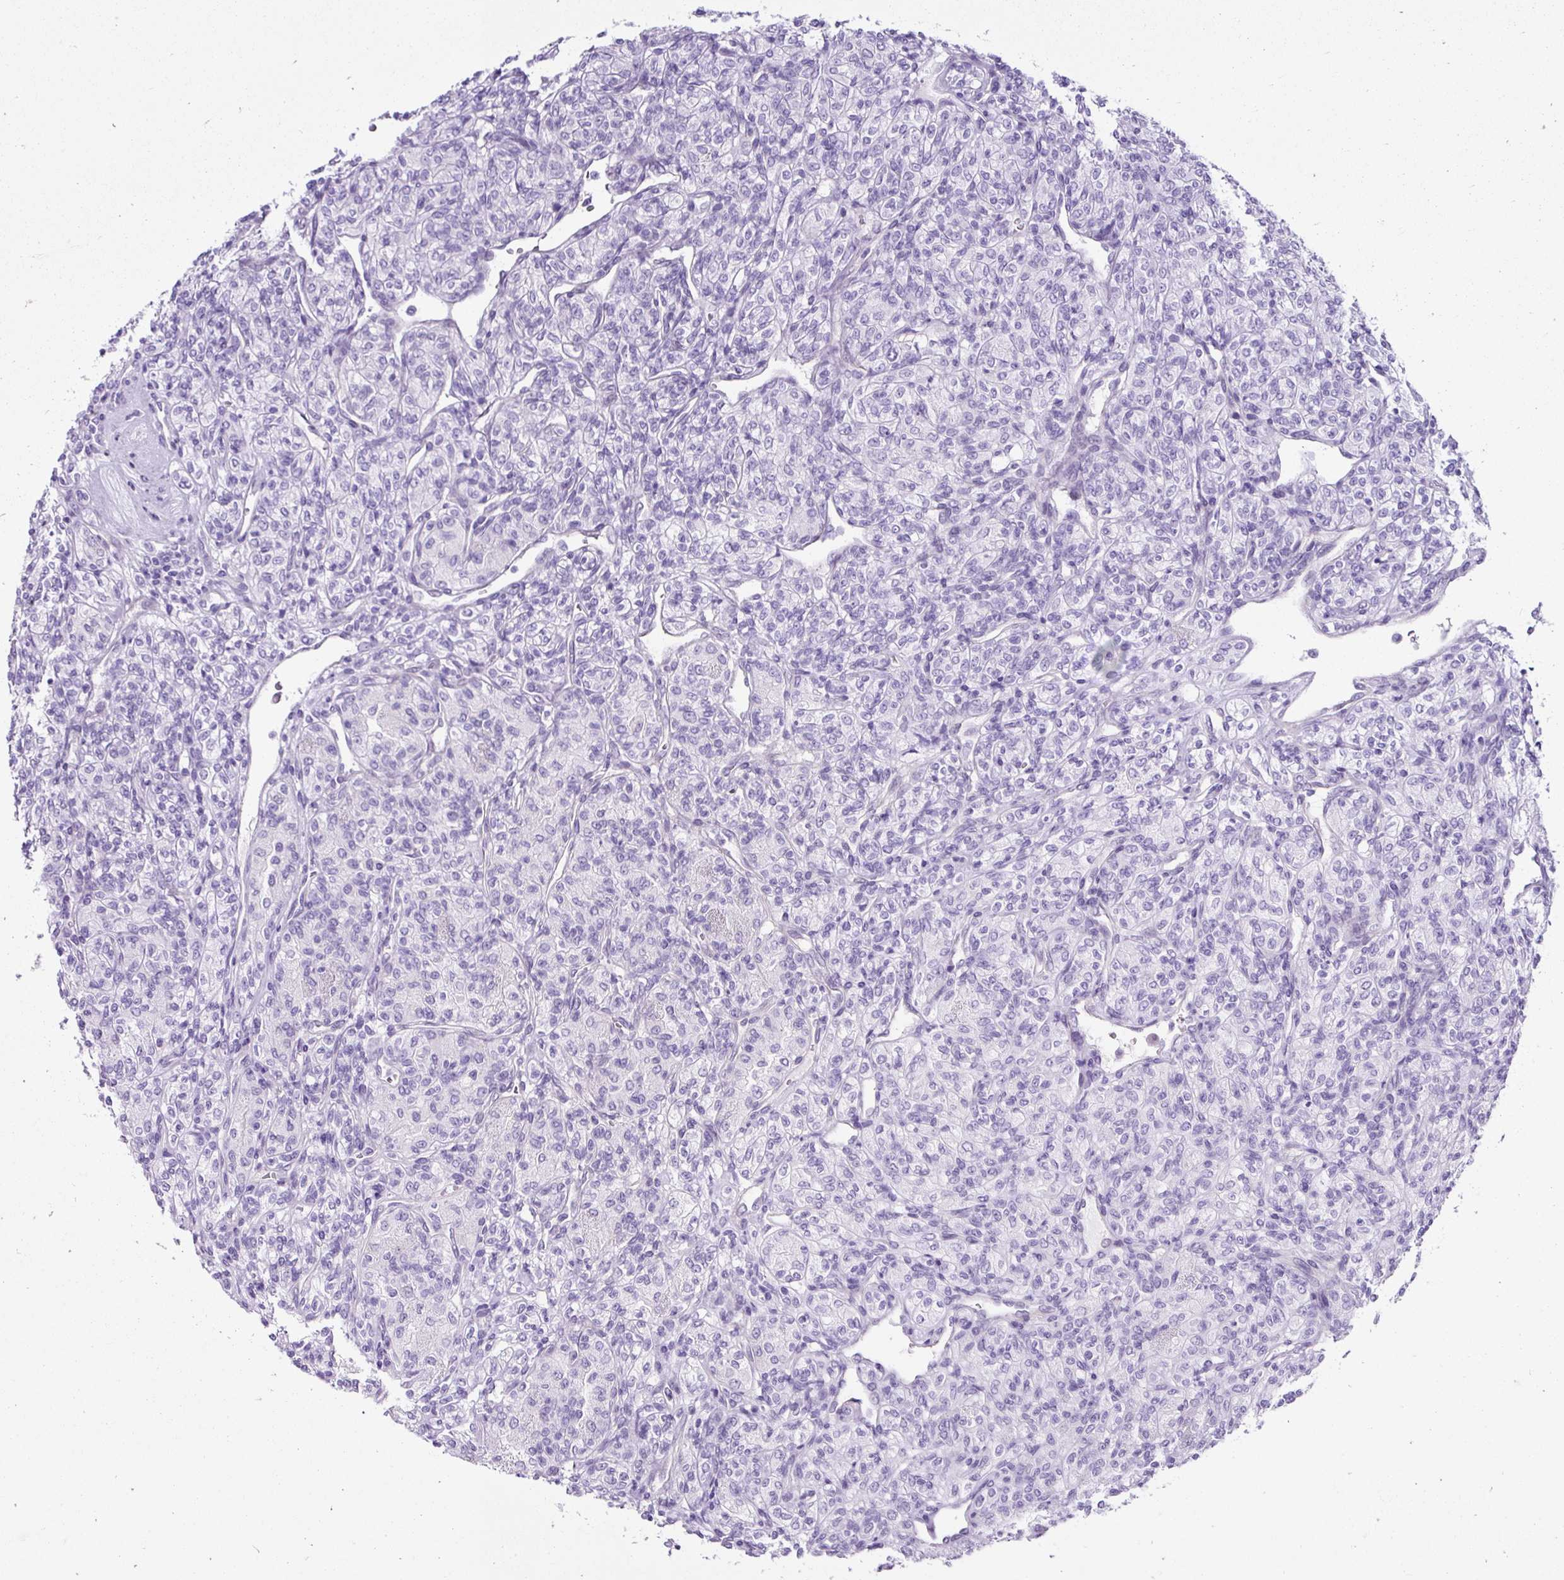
{"staining": {"intensity": "negative", "quantity": "none", "location": "none"}, "tissue": "renal cancer", "cell_type": "Tumor cells", "image_type": "cancer", "snomed": [{"axis": "morphology", "description": "Adenocarcinoma, NOS"}, {"axis": "topography", "description": "Kidney"}], "caption": "Immunohistochemical staining of renal cancer (adenocarcinoma) exhibits no significant positivity in tumor cells.", "gene": "KRT12", "patient": {"sex": "male", "age": 77}}